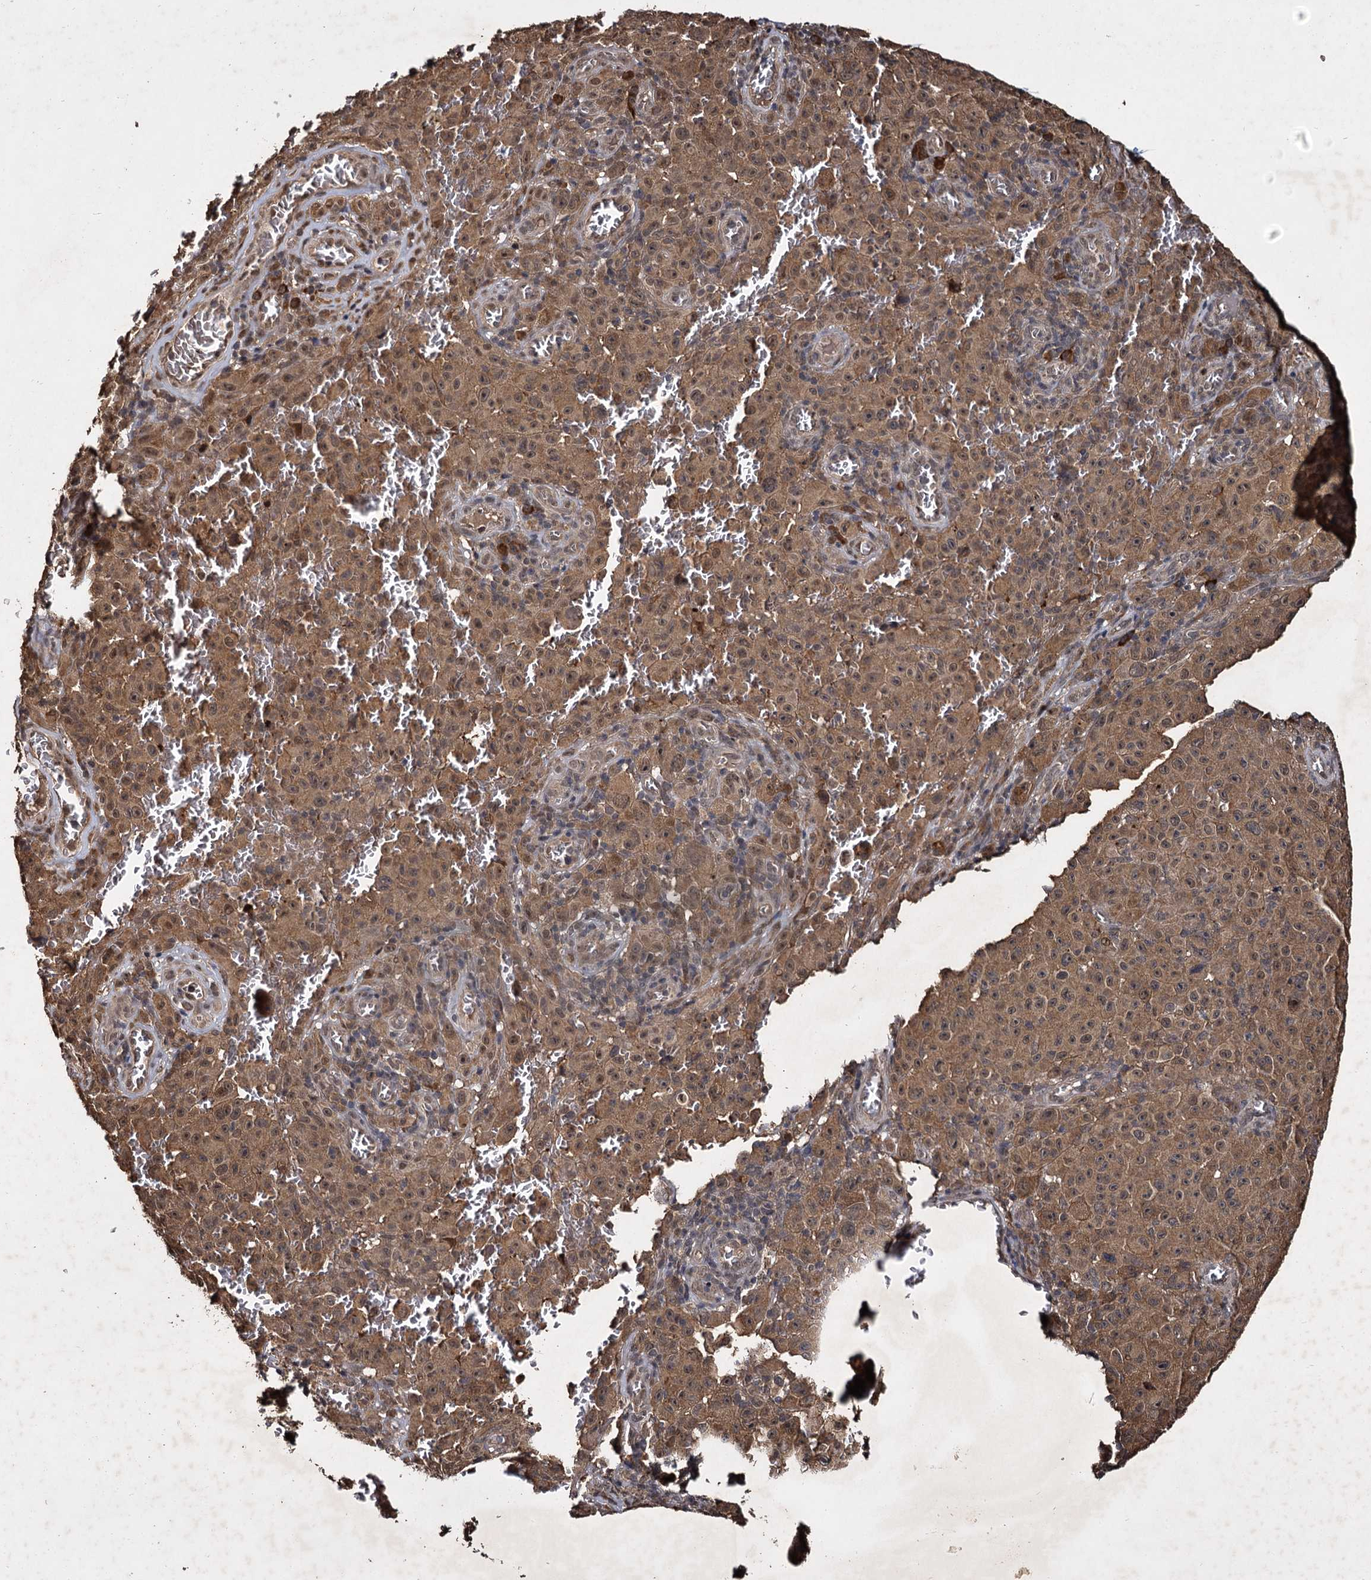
{"staining": {"intensity": "moderate", "quantity": ">75%", "location": "cytoplasmic/membranous,nuclear"}, "tissue": "melanoma", "cell_type": "Tumor cells", "image_type": "cancer", "snomed": [{"axis": "morphology", "description": "Malignant melanoma, NOS"}, {"axis": "topography", "description": "Skin"}], "caption": "Immunohistochemical staining of malignant melanoma exhibits medium levels of moderate cytoplasmic/membranous and nuclear positivity in about >75% of tumor cells. (DAB (3,3'-diaminobenzidine) = brown stain, brightfield microscopy at high magnification).", "gene": "SLC46A3", "patient": {"sex": "female", "age": 82}}